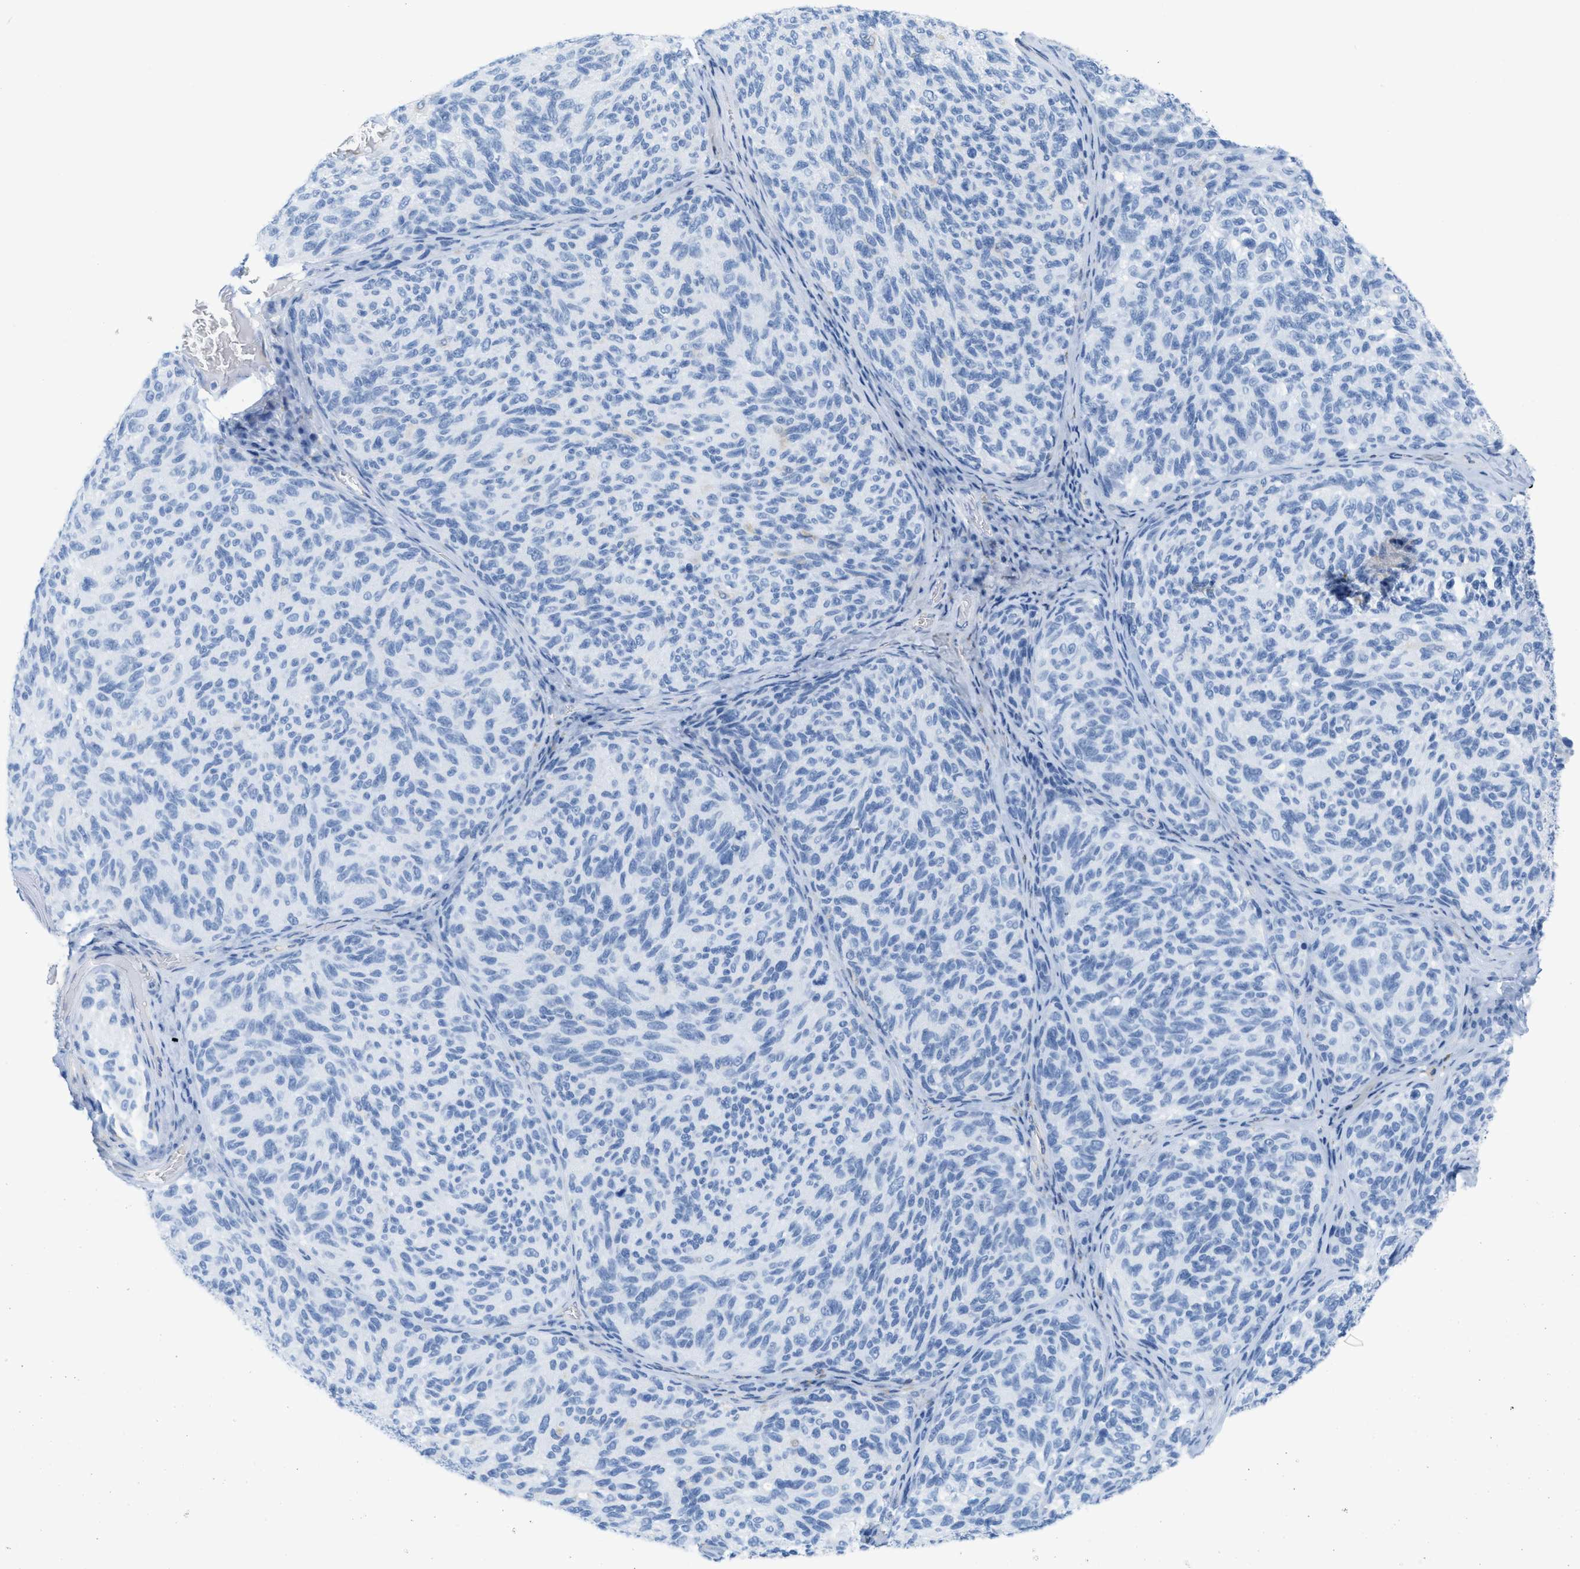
{"staining": {"intensity": "negative", "quantity": "none", "location": "none"}, "tissue": "melanoma", "cell_type": "Tumor cells", "image_type": "cancer", "snomed": [{"axis": "morphology", "description": "Malignant melanoma, NOS"}, {"axis": "topography", "description": "Skin"}], "caption": "This is an immunohistochemistry (IHC) histopathology image of melanoma. There is no expression in tumor cells.", "gene": "ASGR1", "patient": {"sex": "female", "age": 73}}